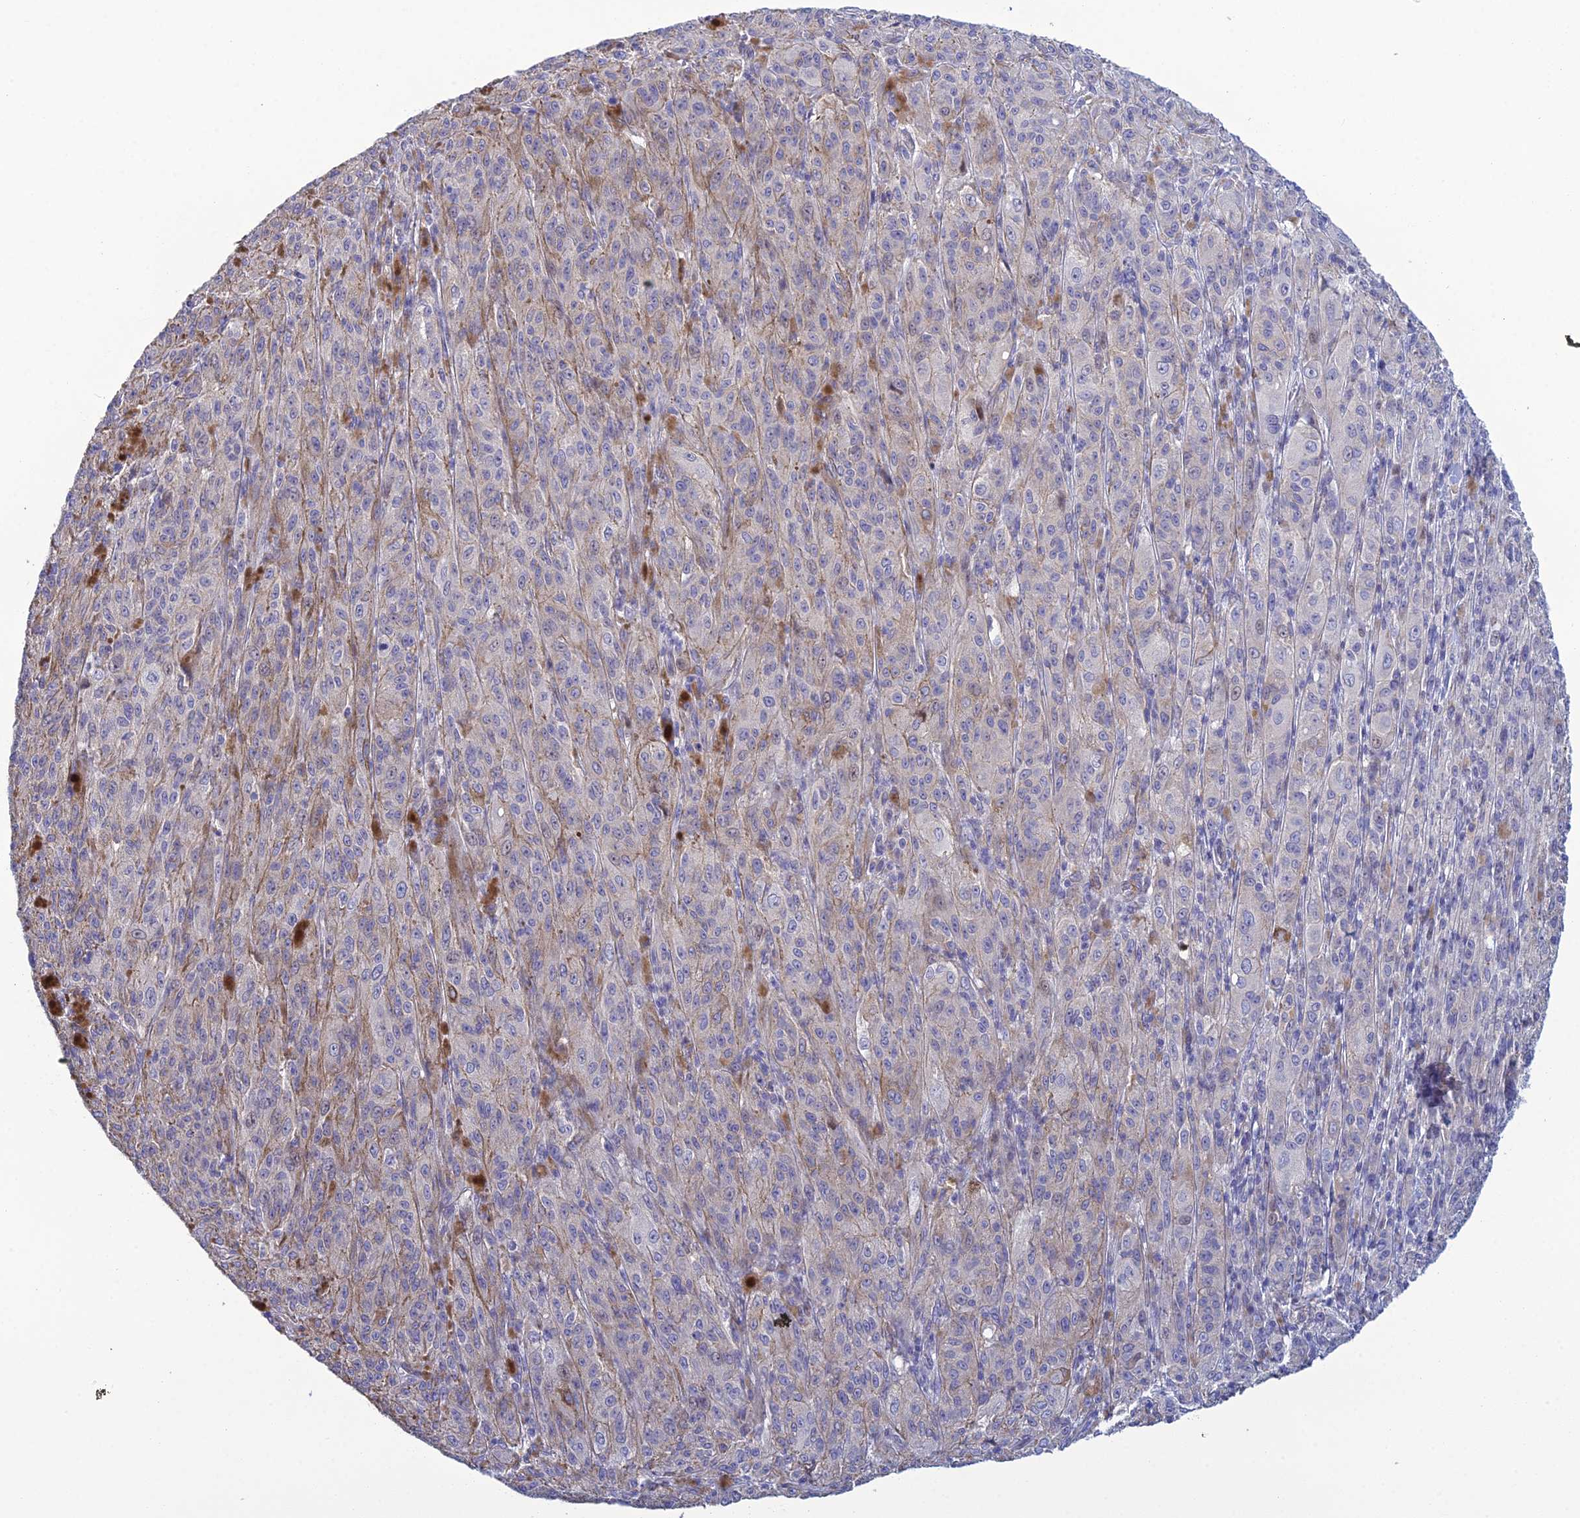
{"staining": {"intensity": "negative", "quantity": "none", "location": "none"}, "tissue": "melanoma", "cell_type": "Tumor cells", "image_type": "cancer", "snomed": [{"axis": "morphology", "description": "Malignant melanoma, NOS"}, {"axis": "topography", "description": "Skin"}], "caption": "This is an immunohistochemistry micrograph of human malignant melanoma. There is no positivity in tumor cells.", "gene": "LZTS2", "patient": {"sex": "female", "age": 52}}